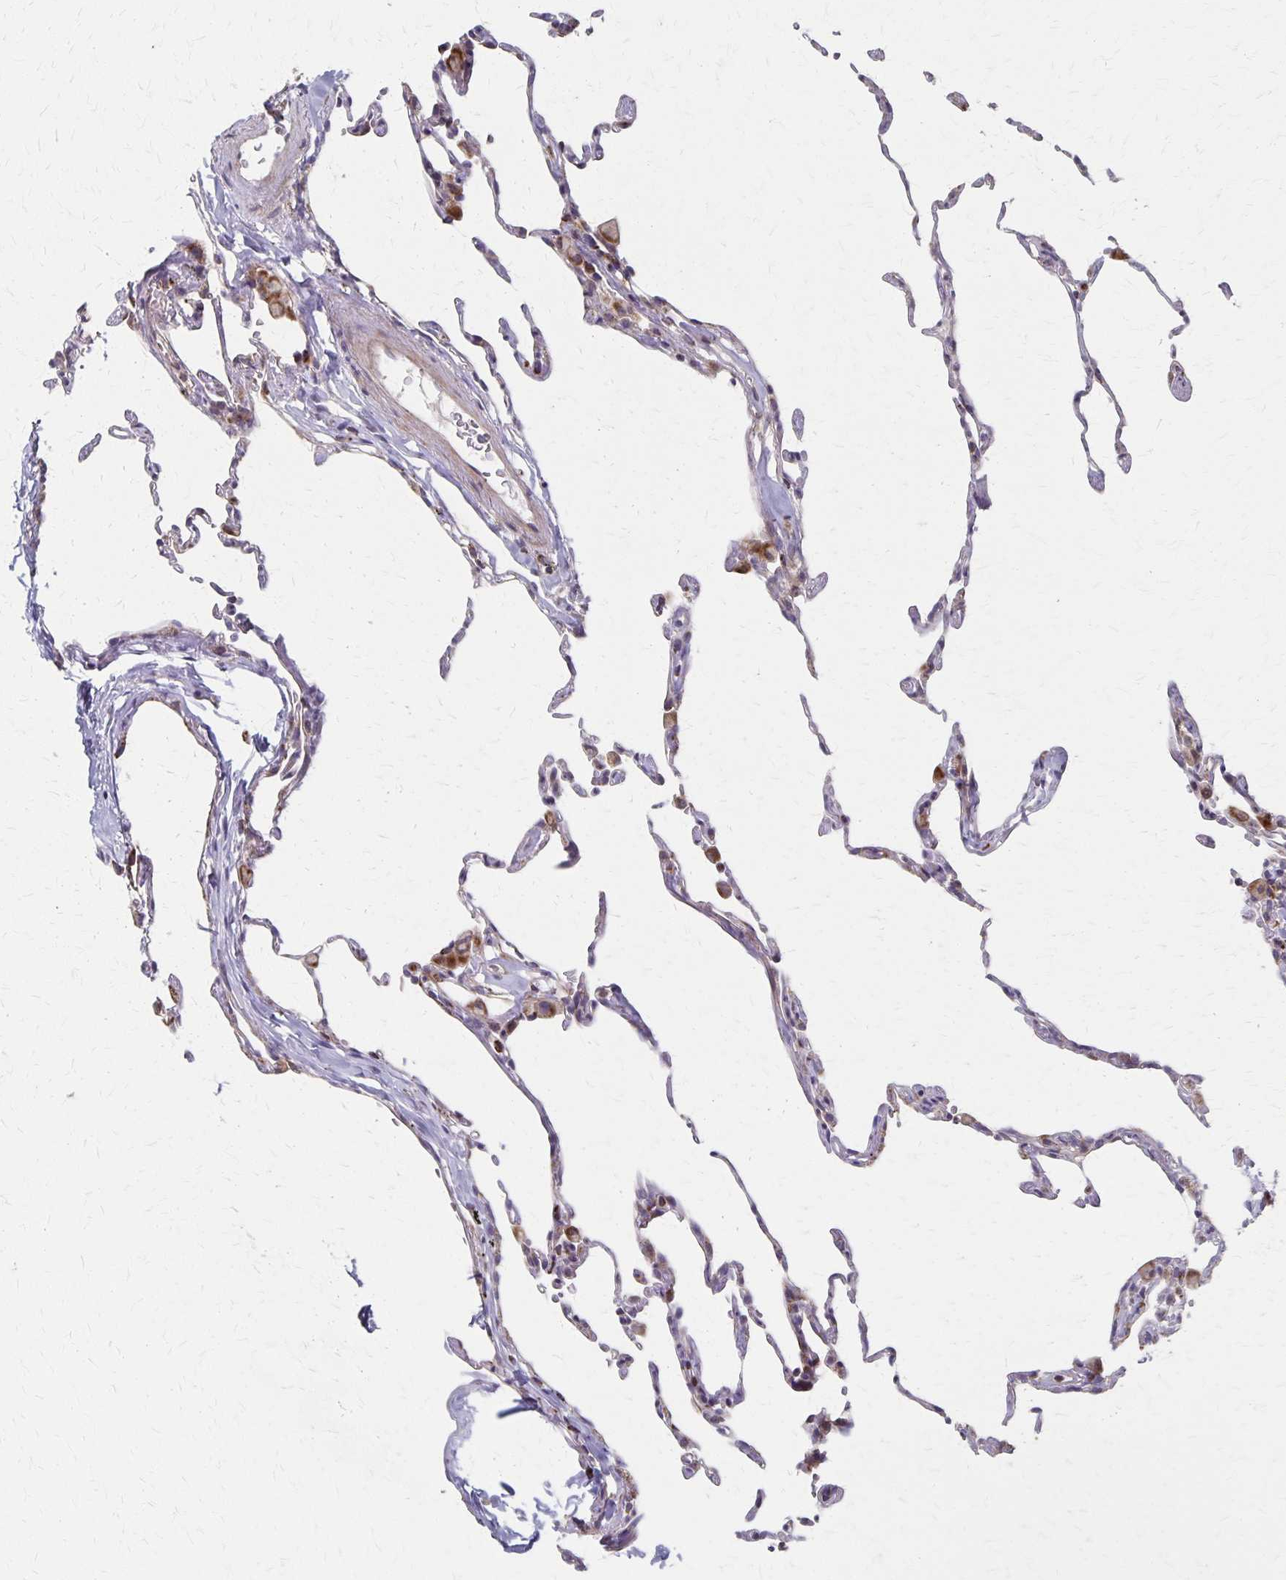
{"staining": {"intensity": "moderate", "quantity": "<25%", "location": "cytoplasmic/membranous"}, "tissue": "lung", "cell_type": "Alveolar cells", "image_type": "normal", "snomed": [{"axis": "morphology", "description": "Normal tissue, NOS"}, {"axis": "topography", "description": "Lung"}], "caption": "This photomicrograph exhibits normal lung stained with IHC to label a protein in brown. The cytoplasmic/membranous of alveolar cells show moderate positivity for the protein. Nuclei are counter-stained blue.", "gene": "DYRK4", "patient": {"sex": "female", "age": 57}}